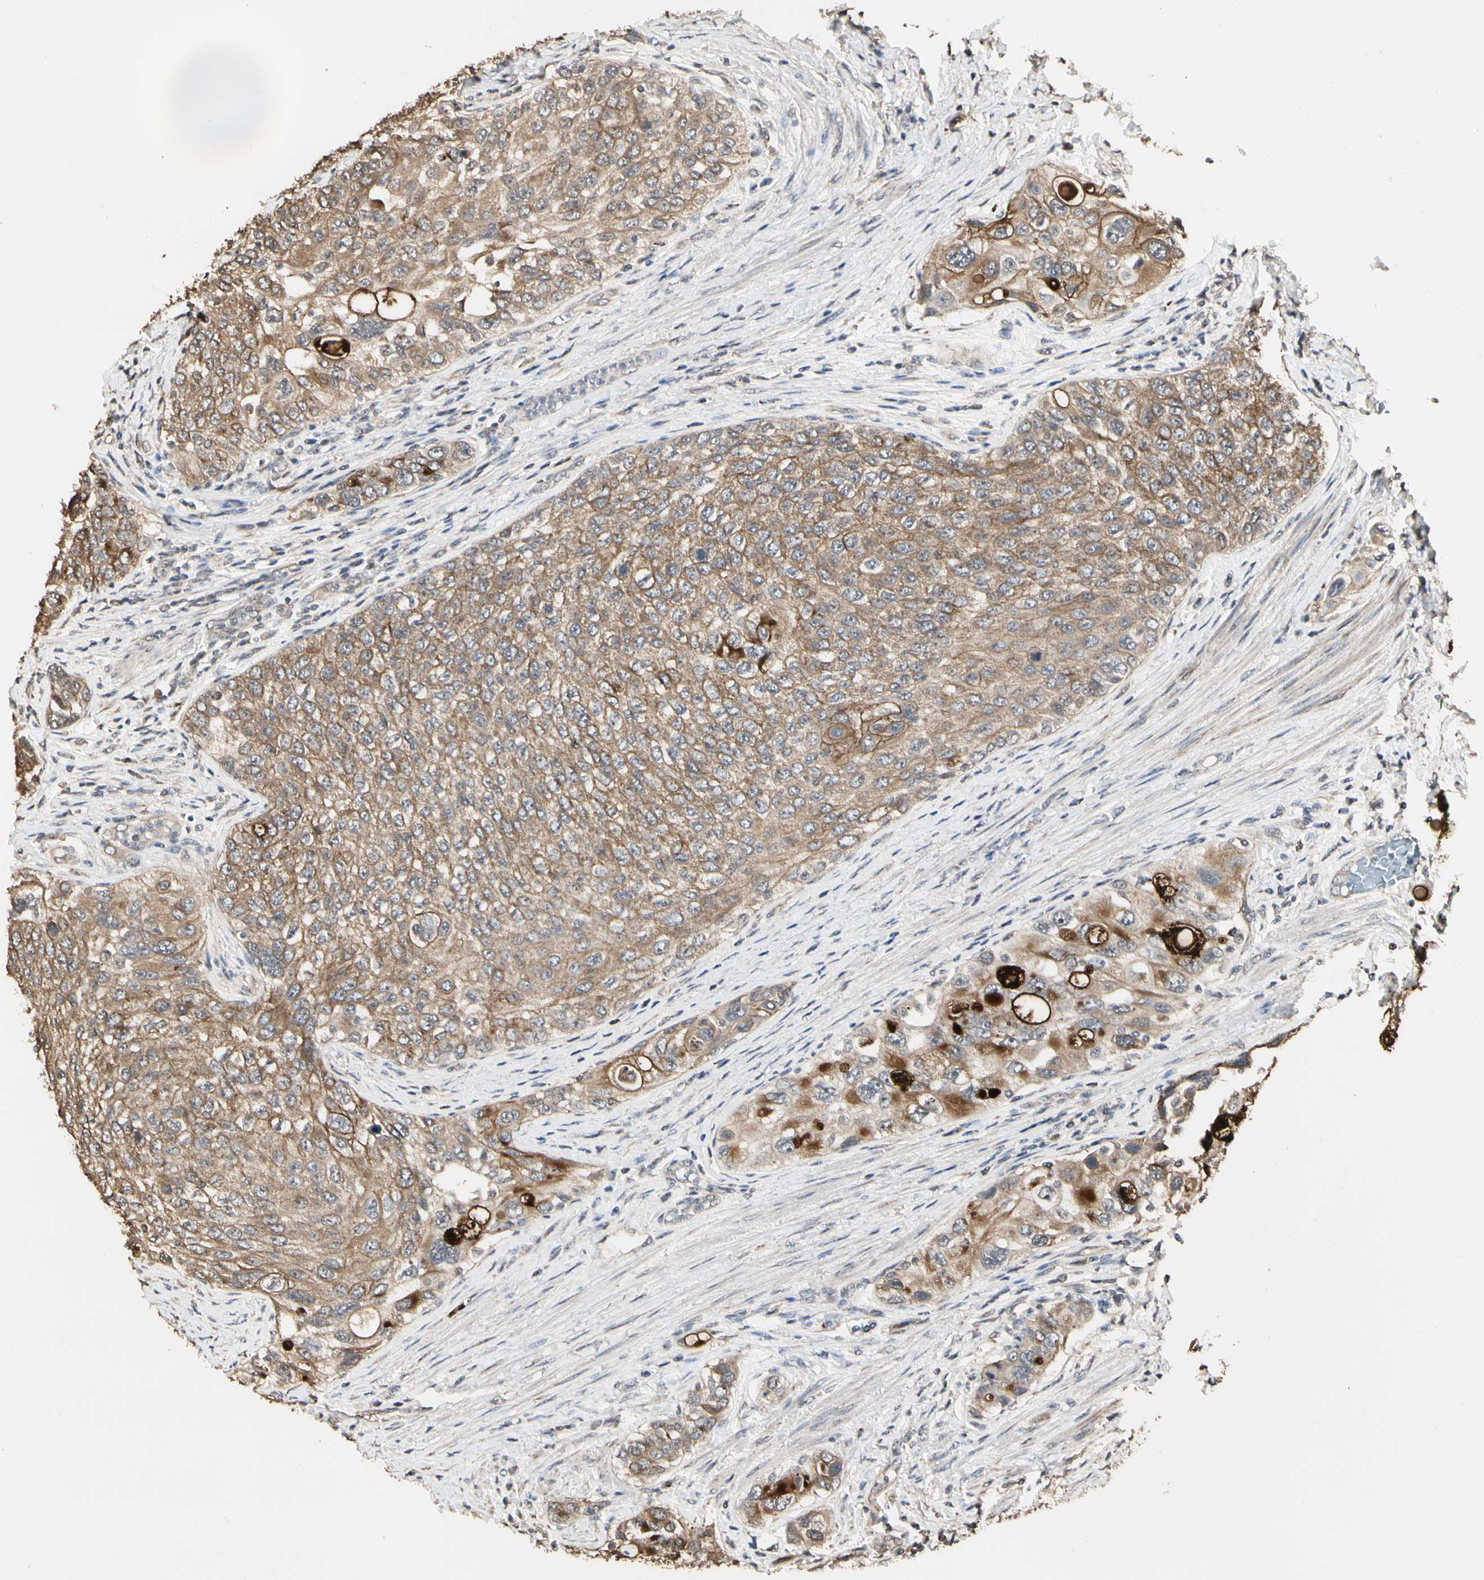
{"staining": {"intensity": "moderate", "quantity": ">75%", "location": "cytoplasmic/membranous"}, "tissue": "urothelial cancer", "cell_type": "Tumor cells", "image_type": "cancer", "snomed": [{"axis": "morphology", "description": "Urothelial carcinoma, High grade"}, {"axis": "topography", "description": "Urinary bladder"}], "caption": "Tumor cells reveal medium levels of moderate cytoplasmic/membranous expression in approximately >75% of cells in human urothelial cancer. (IHC, brightfield microscopy, high magnification).", "gene": "TAOK1", "patient": {"sex": "female", "age": 56}}